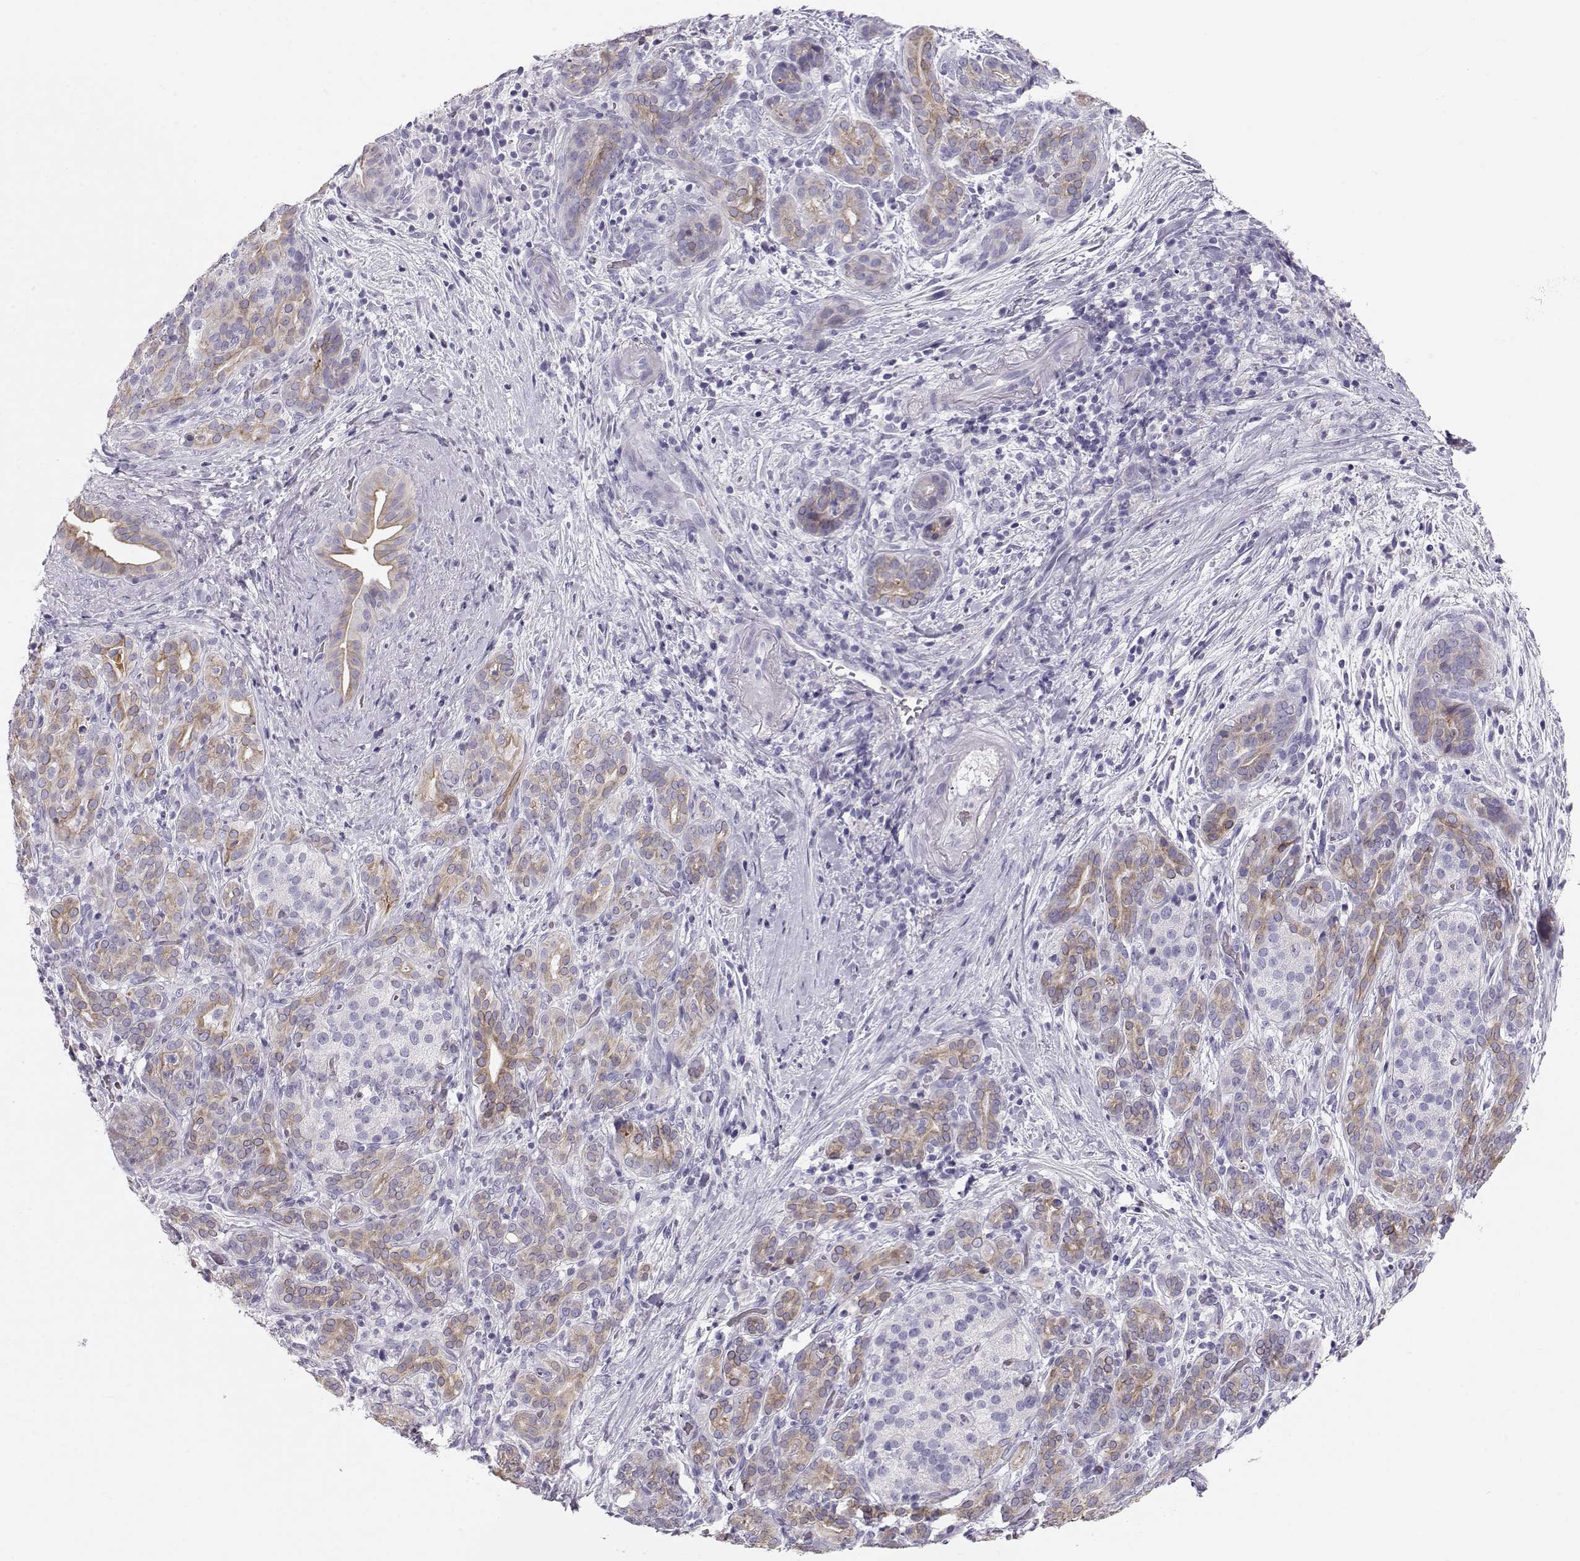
{"staining": {"intensity": "weak", "quantity": ">75%", "location": "cytoplasmic/membranous"}, "tissue": "pancreatic cancer", "cell_type": "Tumor cells", "image_type": "cancer", "snomed": [{"axis": "morphology", "description": "Adenocarcinoma, NOS"}, {"axis": "topography", "description": "Pancreas"}], "caption": "Immunohistochemistry (IHC) (DAB) staining of human pancreatic adenocarcinoma exhibits weak cytoplasmic/membranous protein expression in about >75% of tumor cells.", "gene": "GPR26", "patient": {"sex": "male", "age": 44}}